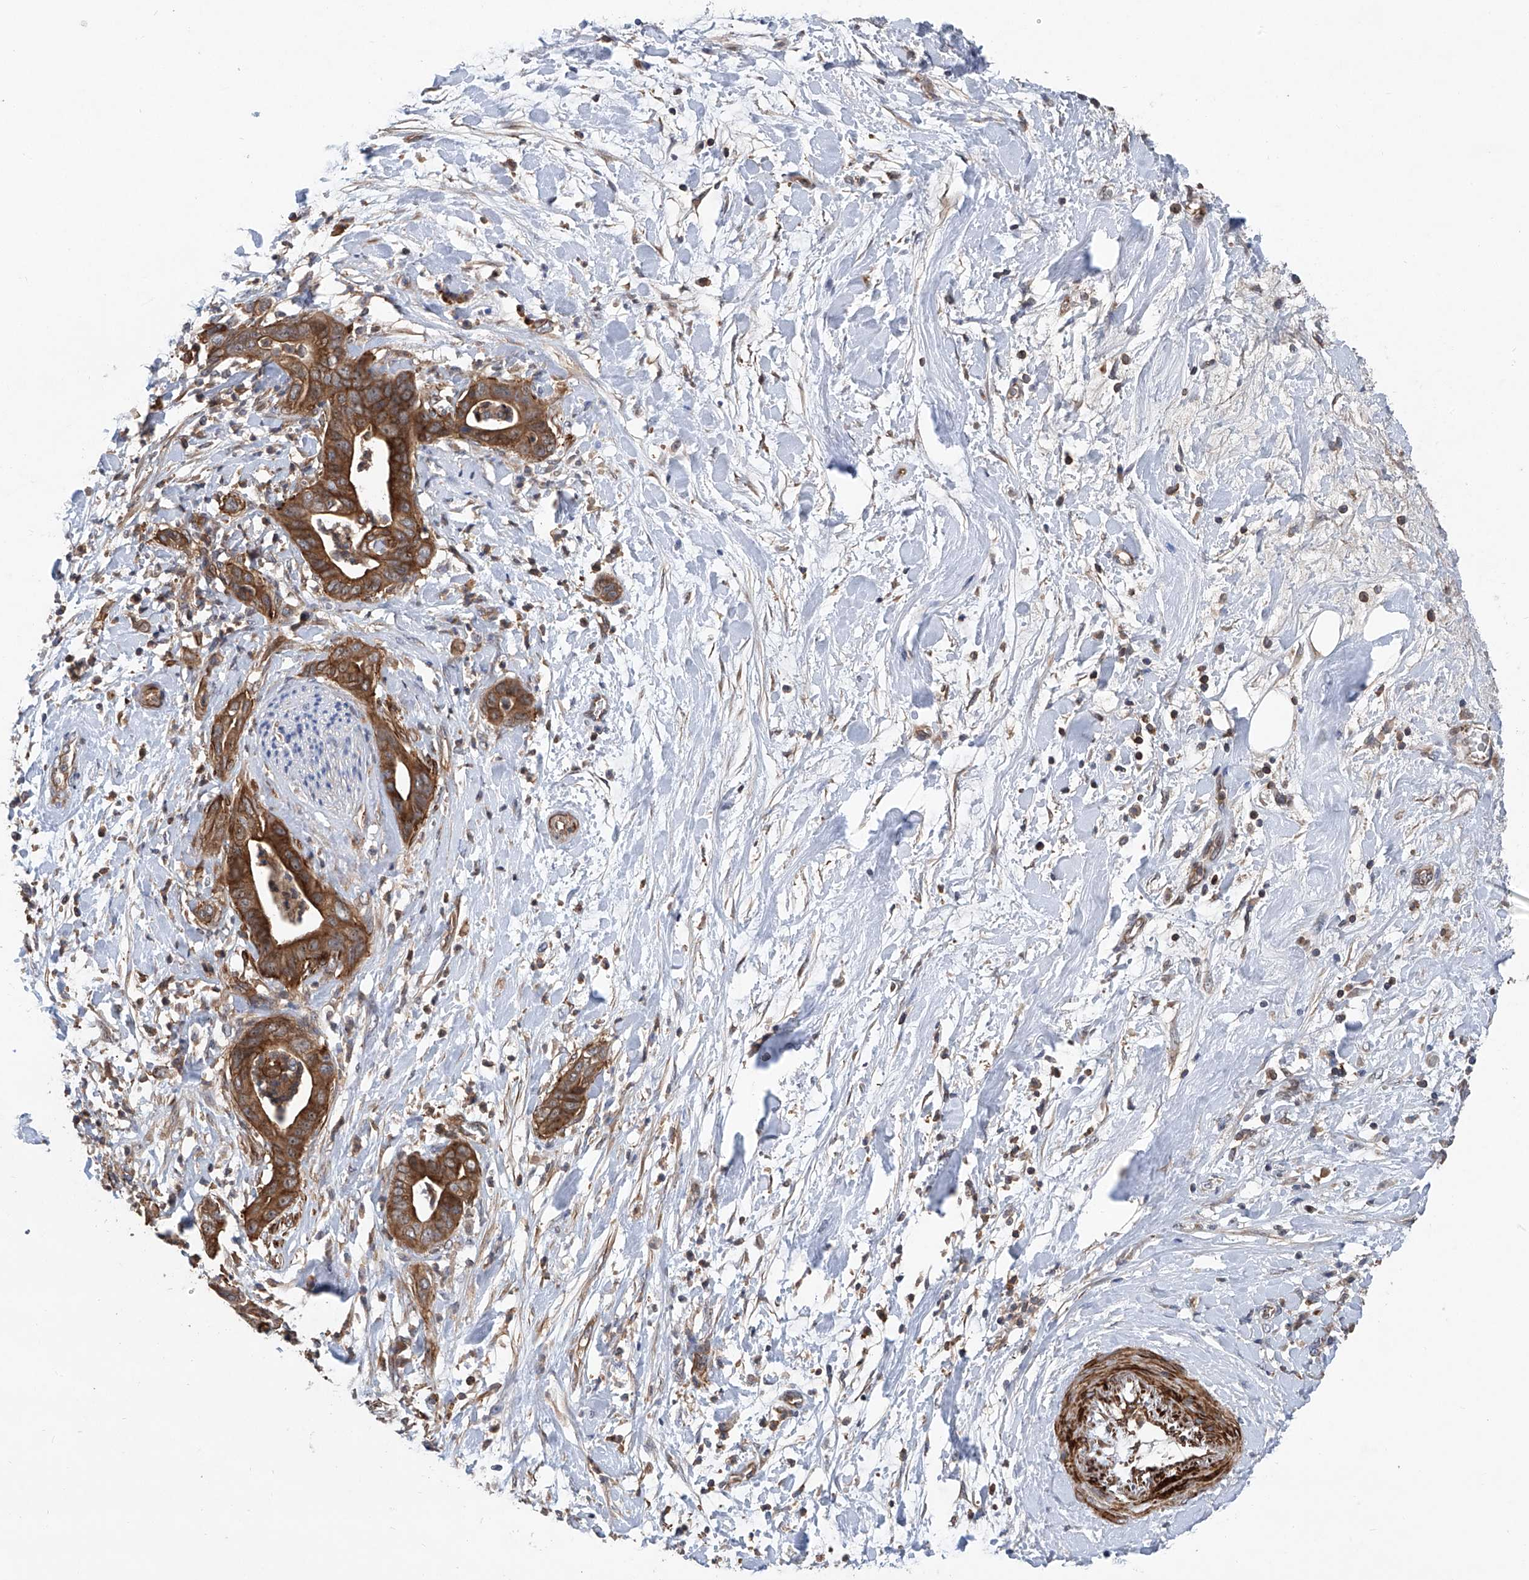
{"staining": {"intensity": "moderate", "quantity": ">75%", "location": "cytoplasmic/membranous"}, "tissue": "pancreatic cancer", "cell_type": "Tumor cells", "image_type": "cancer", "snomed": [{"axis": "morphology", "description": "Adenocarcinoma, NOS"}, {"axis": "topography", "description": "Pancreas"}], "caption": "Tumor cells reveal medium levels of moderate cytoplasmic/membranous expression in about >75% of cells in human pancreatic adenocarcinoma. (Brightfield microscopy of DAB IHC at high magnification).", "gene": "NT5C3A", "patient": {"sex": "female", "age": 78}}